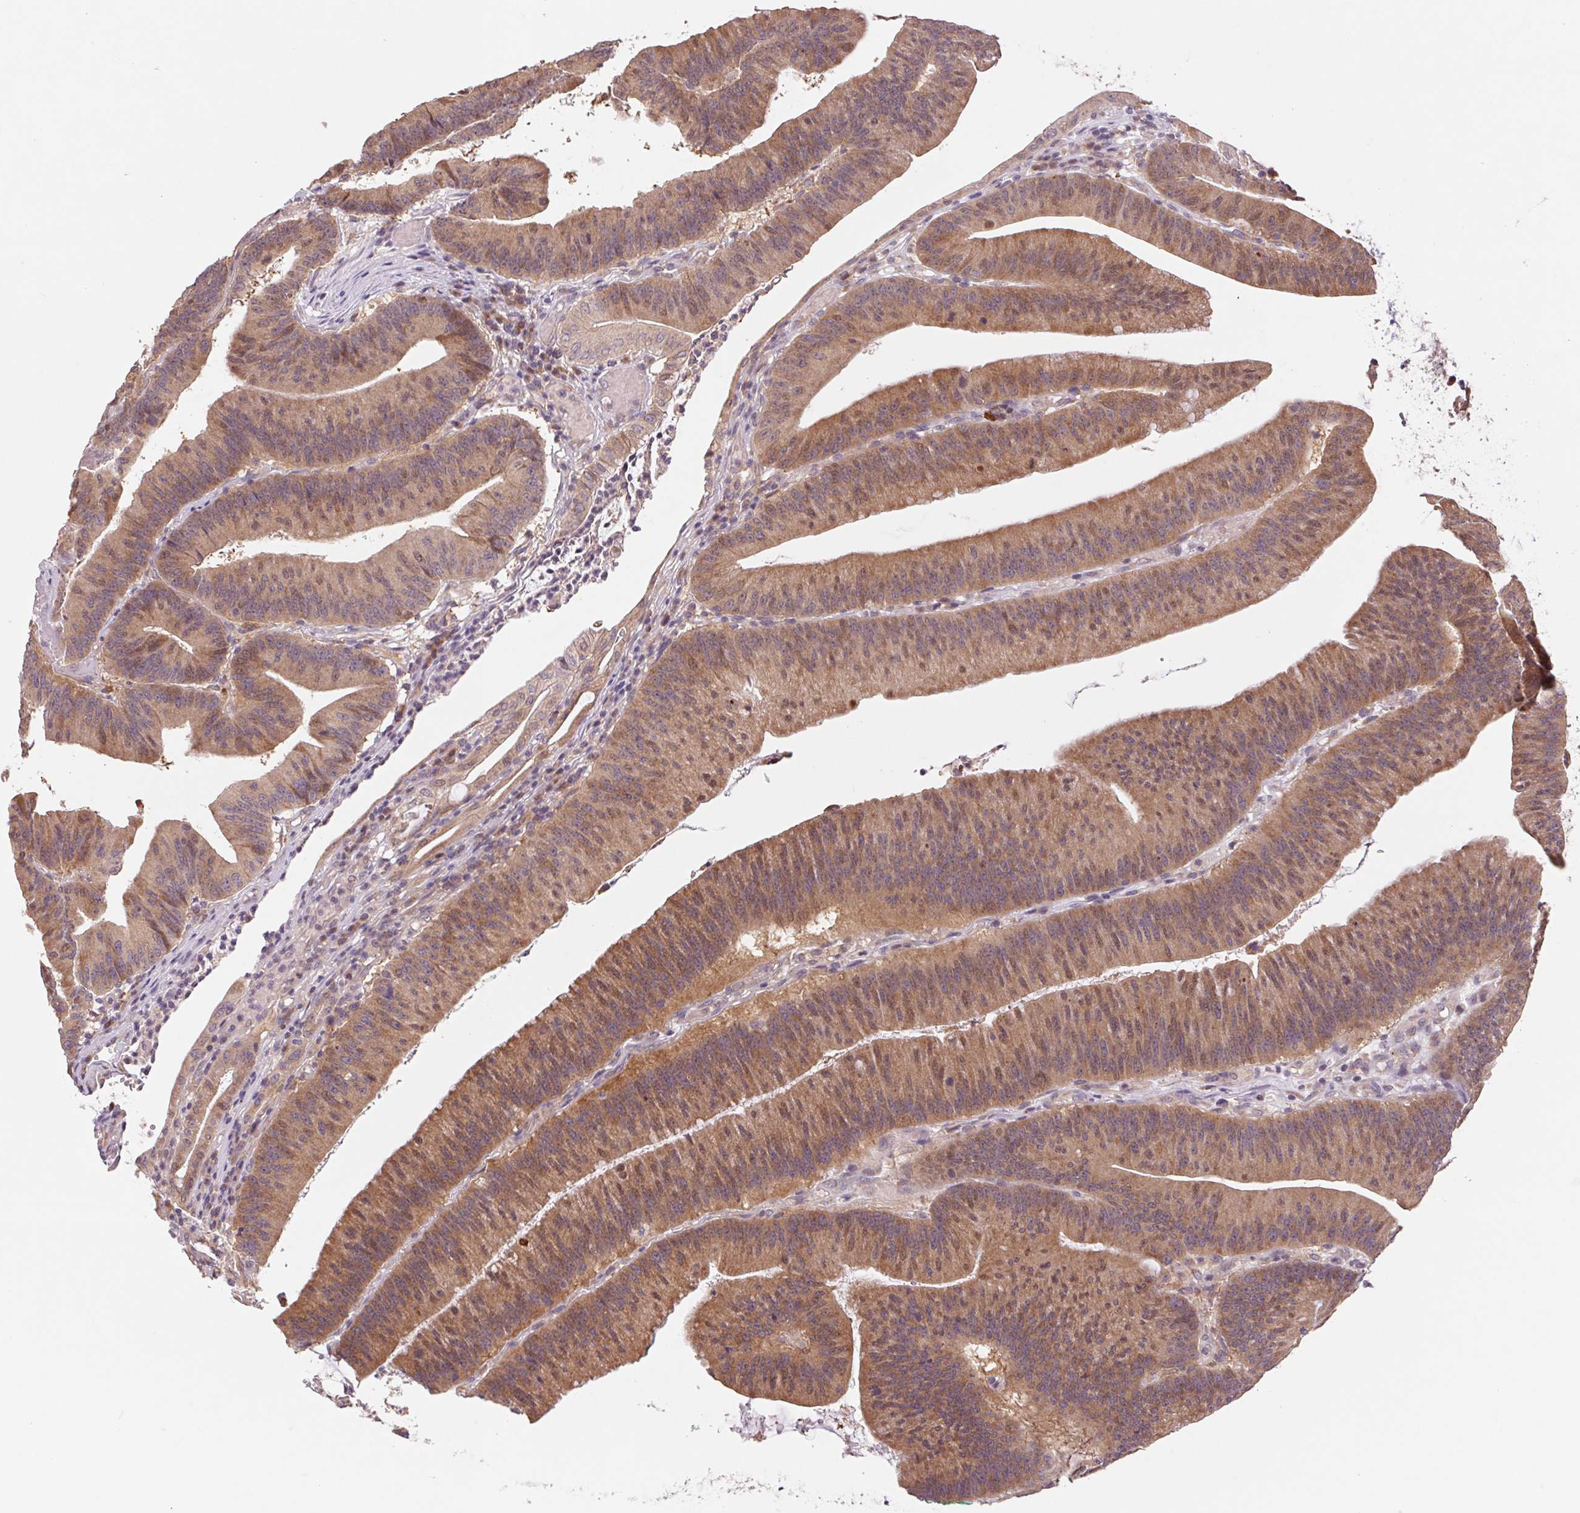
{"staining": {"intensity": "weak", "quantity": ">75%", "location": "cytoplasmic/membranous"}, "tissue": "colorectal cancer", "cell_type": "Tumor cells", "image_type": "cancer", "snomed": [{"axis": "morphology", "description": "Adenocarcinoma, NOS"}, {"axis": "topography", "description": "Colon"}], "caption": "Human colorectal cancer (adenocarcinoma) stained for a protein (brown) reveals weak cytoplasmic/membranous positive positivity in about >75% of tumor cells.", "gene": "RRM1", "patient": {"sex": "female", "age": 78}}